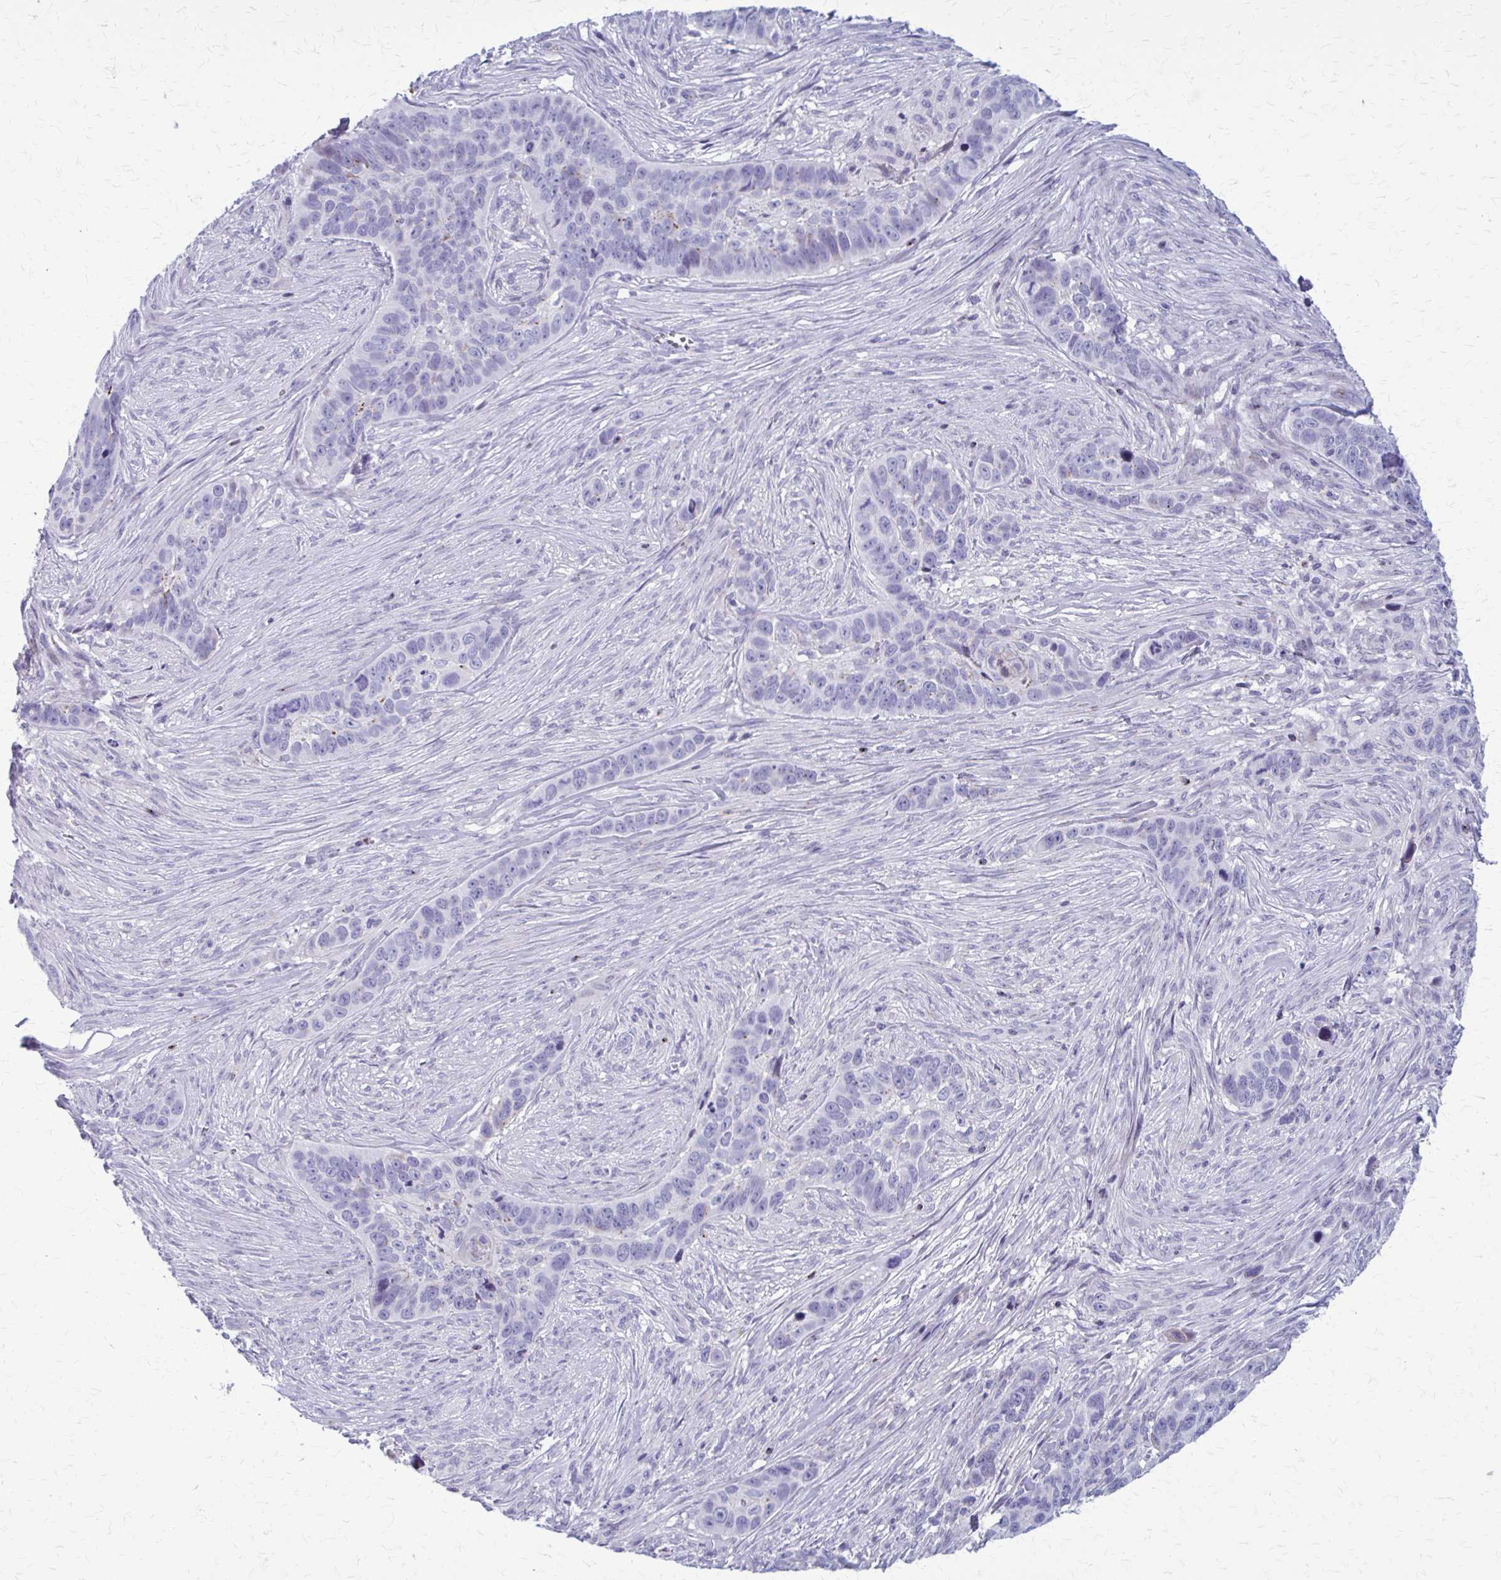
{"staining": {"intensity": "negative", "quantity": "none", "location": "none"}, "tissue": "skin cancer", "cell_type": "Tumor cells", "image_type": "cancer", "snomed": [{"axis": "morphology", "description": "Basal cell carcinoma"}, {"axis": "topography", "description": "Skin"}], "caption": "There is no significant staining in tumor cells of skin cancer.", "gene": "PEDS1", "patient": {"sex": "female", "age": 82}}